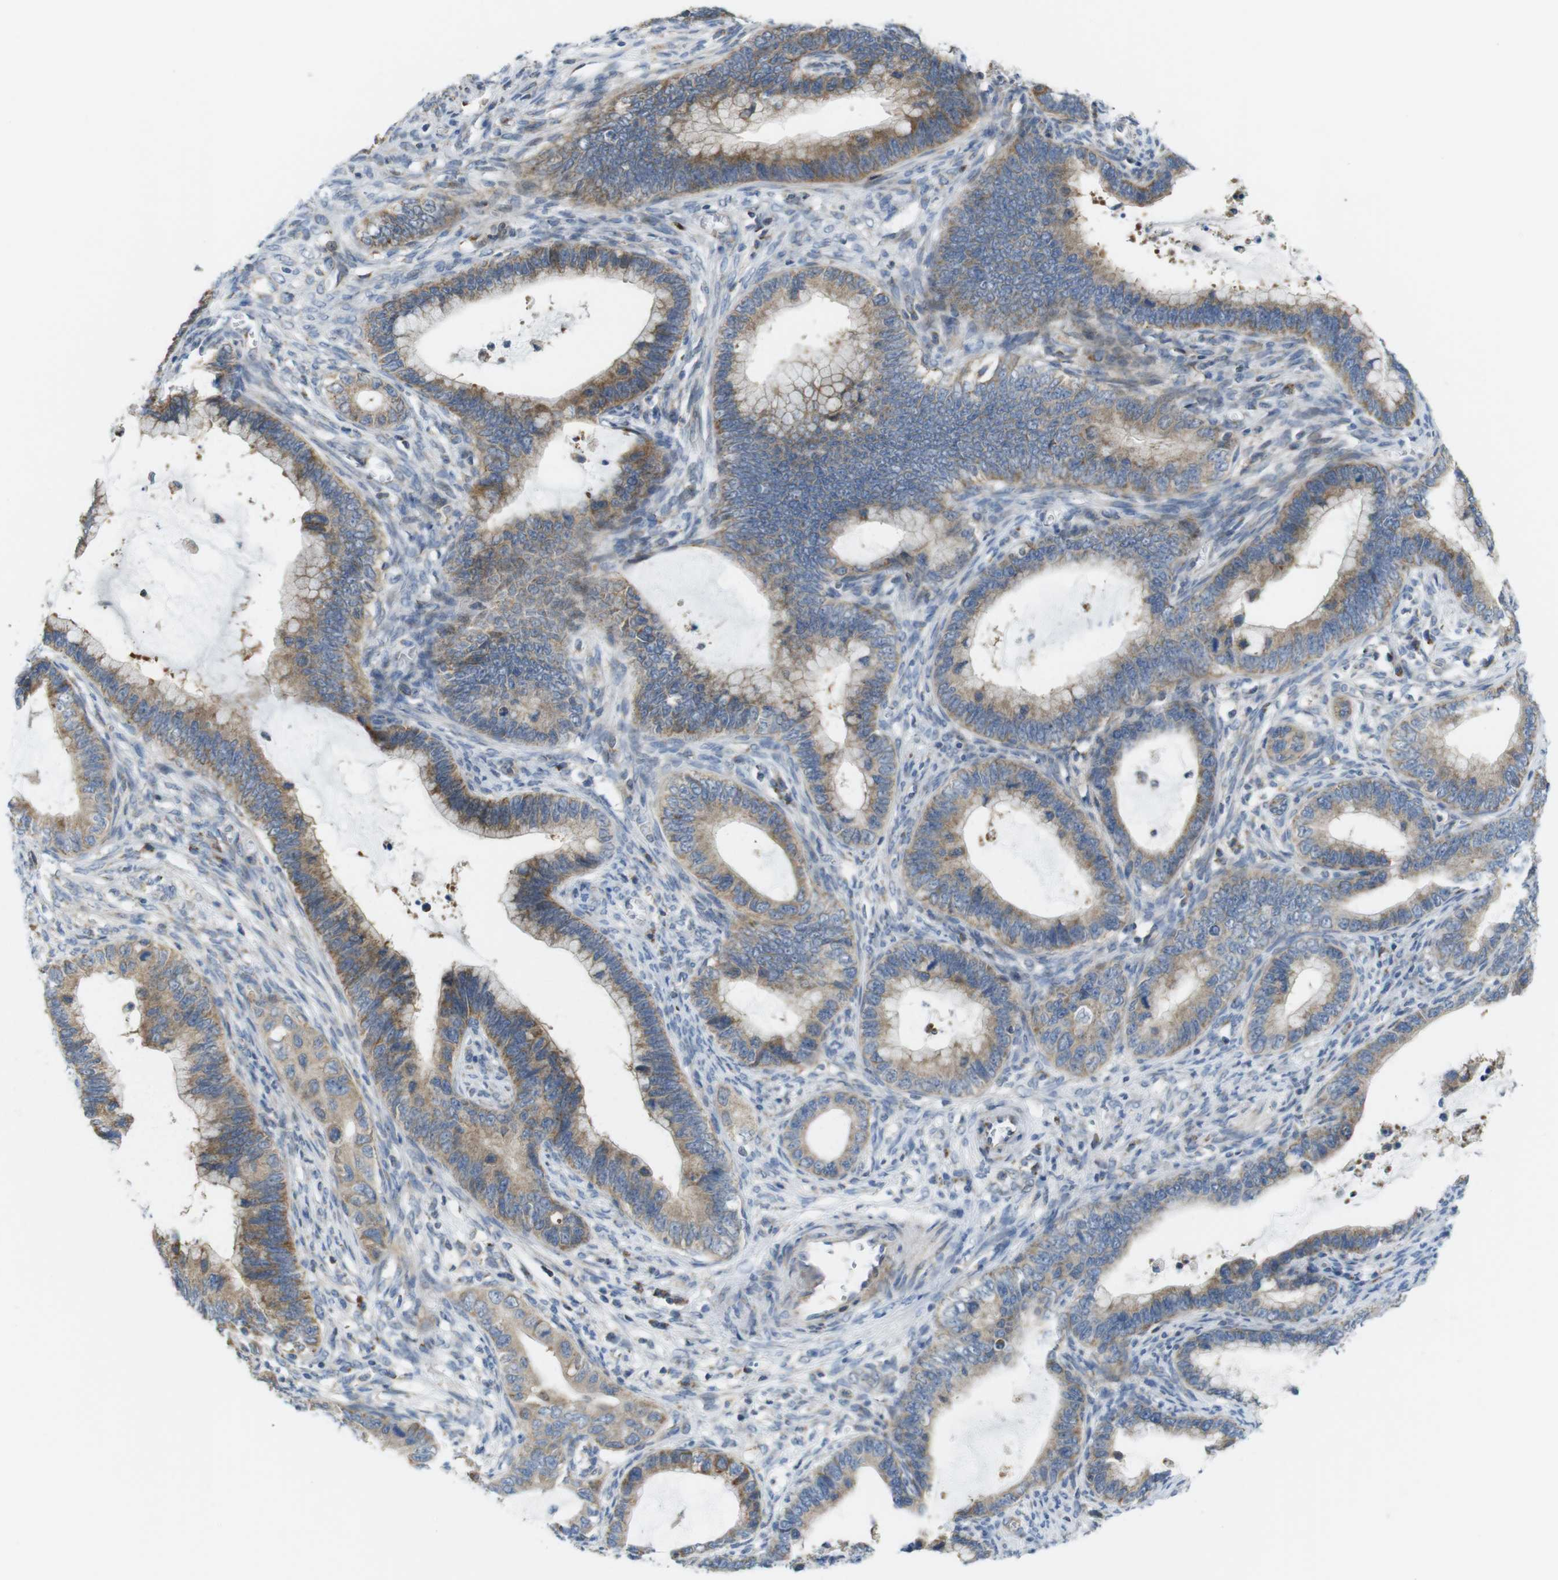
{"staining": {"intensity": "moderate", "quantity": ">75%", "location": "cytoplasmic/membranous"}, "tissue": "cervical cancer", "cell_type": "Tumor cells", "image_type": "cancer", "snomed": [{"axis": "morphology", "description": "Adenocarcinoma, NOS"}, {"axis": "topography", "description": "Cervix"}], "caption": "IHC micrograph of neoplastic tissue: cervical cancer (adenocarcinoma) stained using IHC exhibits medium levels of moderate protein expression localized specifically in the cytoplasmic/membranous of tumor cells, appearing as a cytoplasmic/membranous brown color.", "gene": "MARCHF1", "patient": {"sex": "female", "age": 44}}